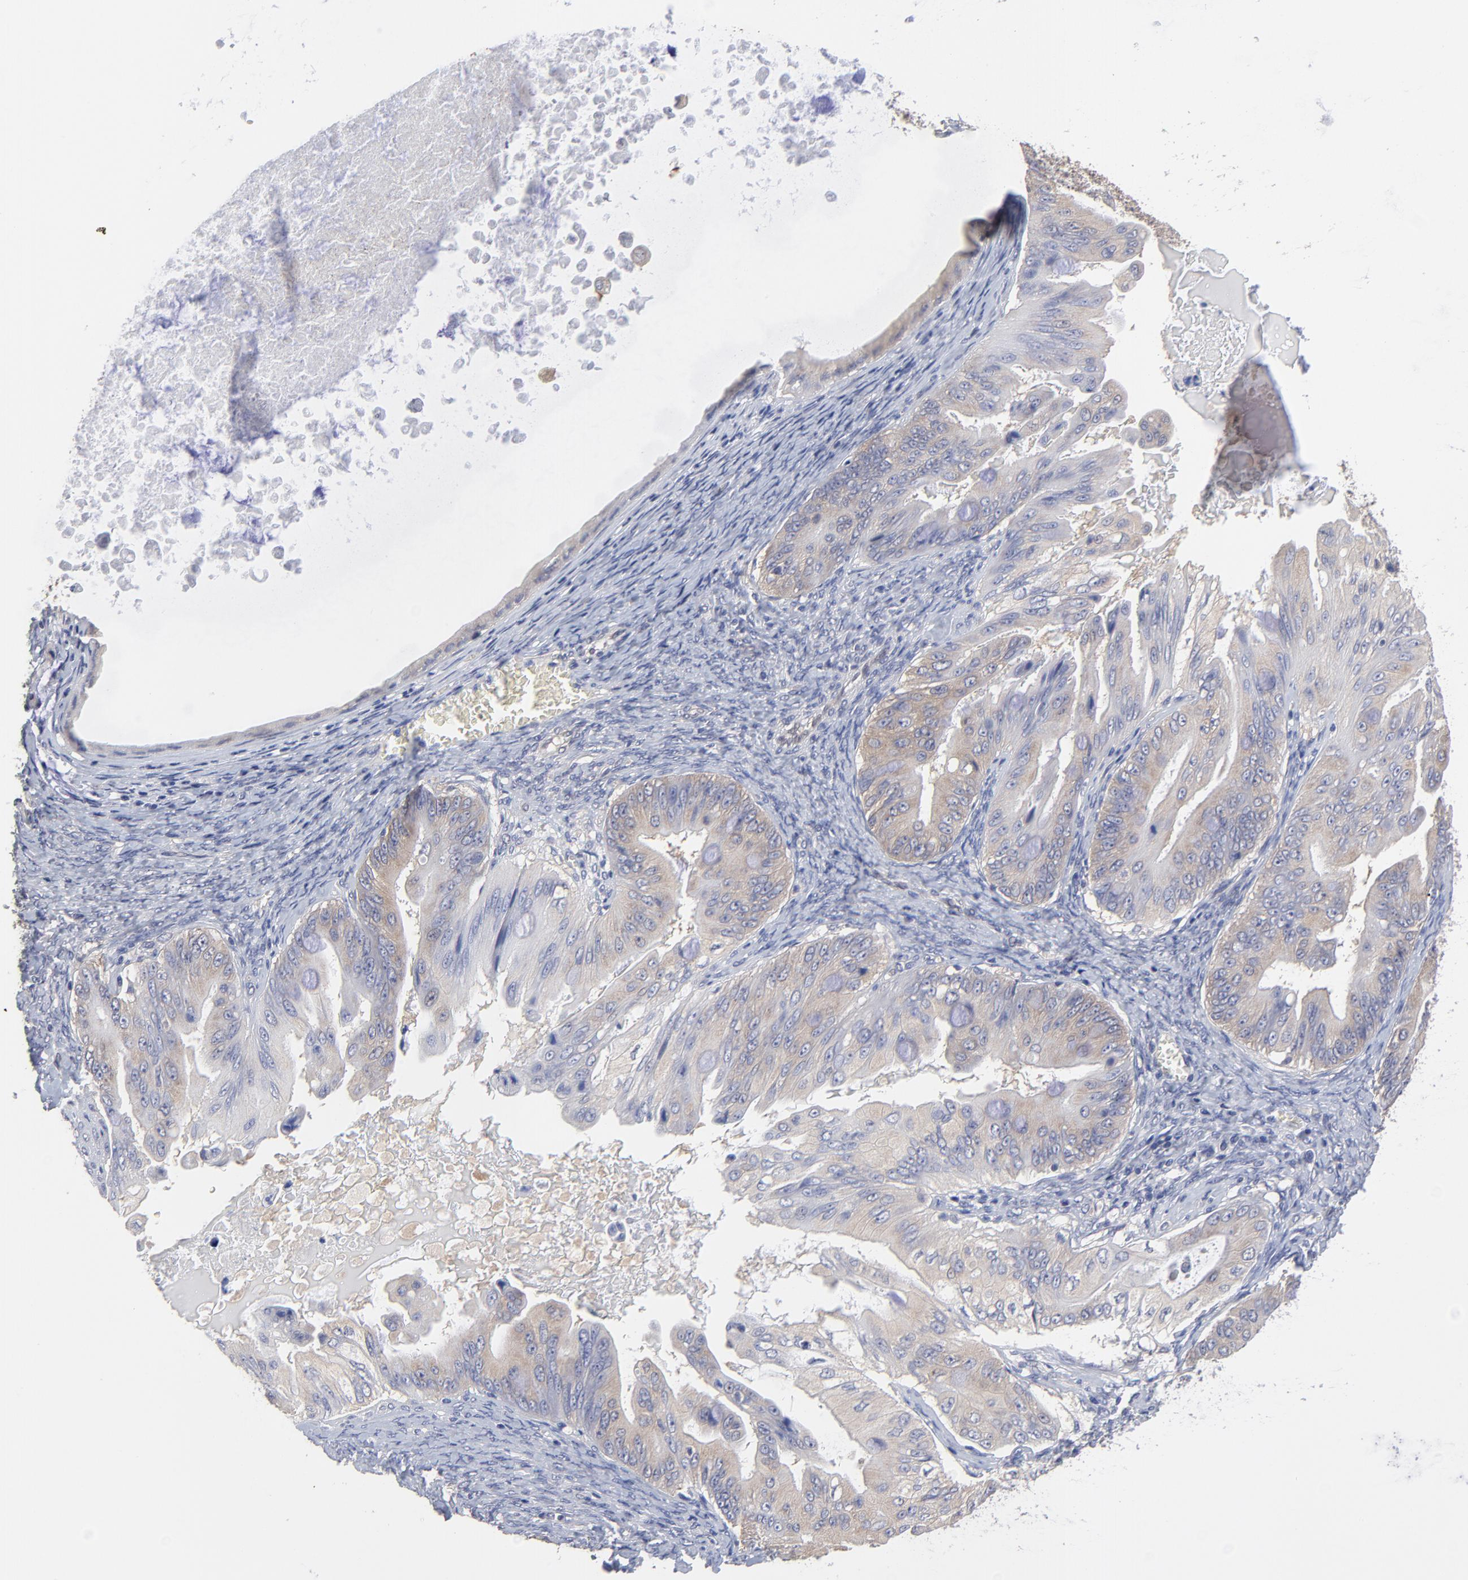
{"staining": {"intensity": "weak", "quantity": "25%-75%", "location": "cytoplasmic/membranous"}, "tissue": "ovarian cancer", "cell_type": "Tumor cells", "image_type": "cancer", "snomed": [{"axis": "morphology", "description": "Cystadenocarcinoma, mucinous, NOS"}, {"axis": "topography", "description": "Ovary"}], "caption": "High-magnification brightfield microscopy of ovarian cancer stained with DAB (brown) and counterstained with hematoxylin (blue). tumor cells exhibit weak cytoplasmic/membranous positivity is appreciated in approximately25%-75% of cells.", "gene": "CCT2", "patient": {"sex": "female", "age": 37}}